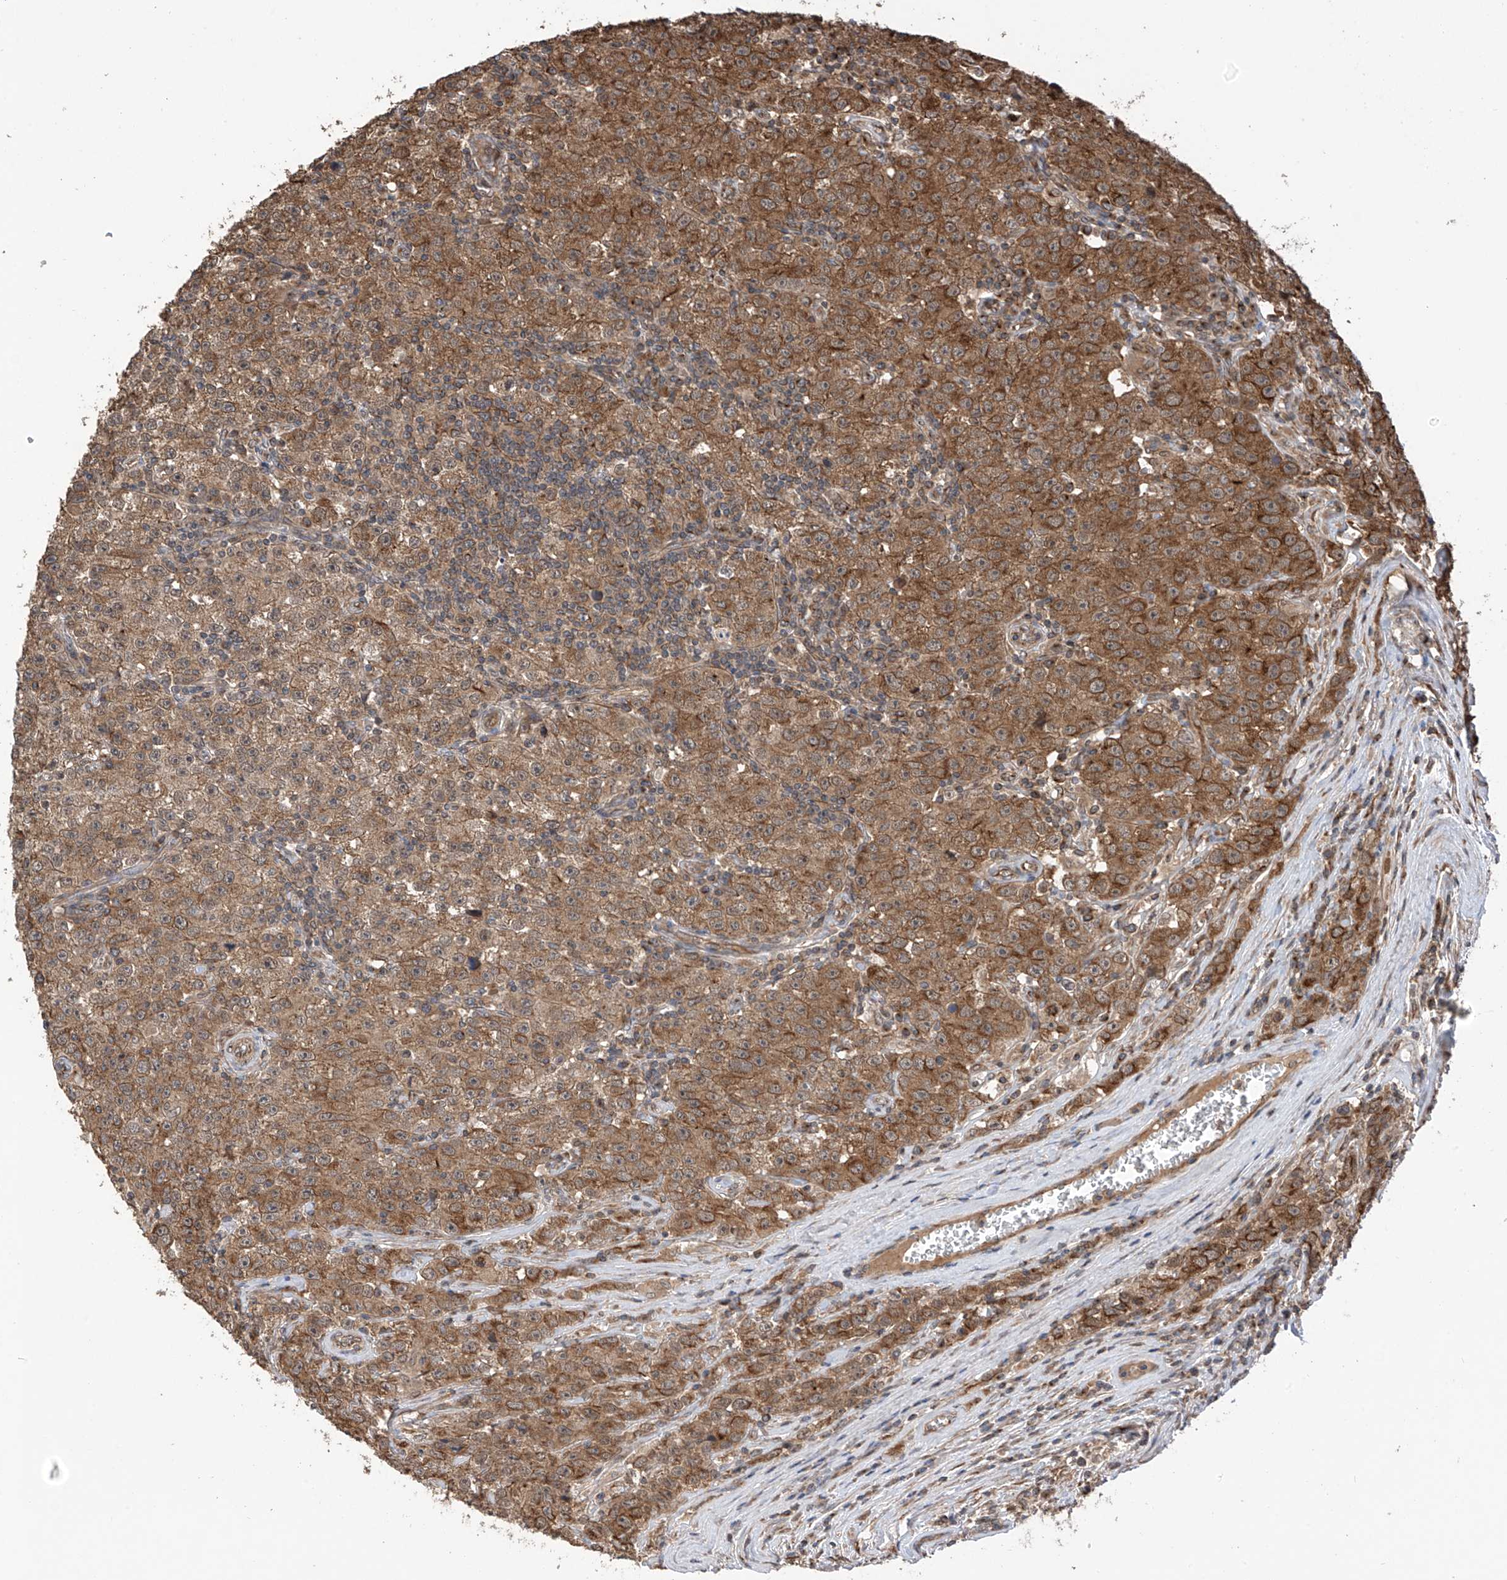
{"staining": {"intensity": "moderate", "quantity": ">75%", "location": "cytoplasmic/membranous"}, "tissue": "testis cancer", "cell_type": "Tumor cells", "image_type": "cancer", "snomed": [{"axis": "morphology", "description": "Seminoma, NOS"}, {"axis": "morphology", "description": "Carcinoma, Embryonal, NOS"}, {"axis": "topography", "description": "Testis"}], "caption": "Protein expression analysis of testis cancer (embryonal carcinoma) reveals moderate cytoplasmic/membranous expression in about >75% of tumor cells. (Brightfield microscopy of DAB IHC at high magnification).", "gene": "RPAIN", "patient": {"sex": "male", "age": 43}}